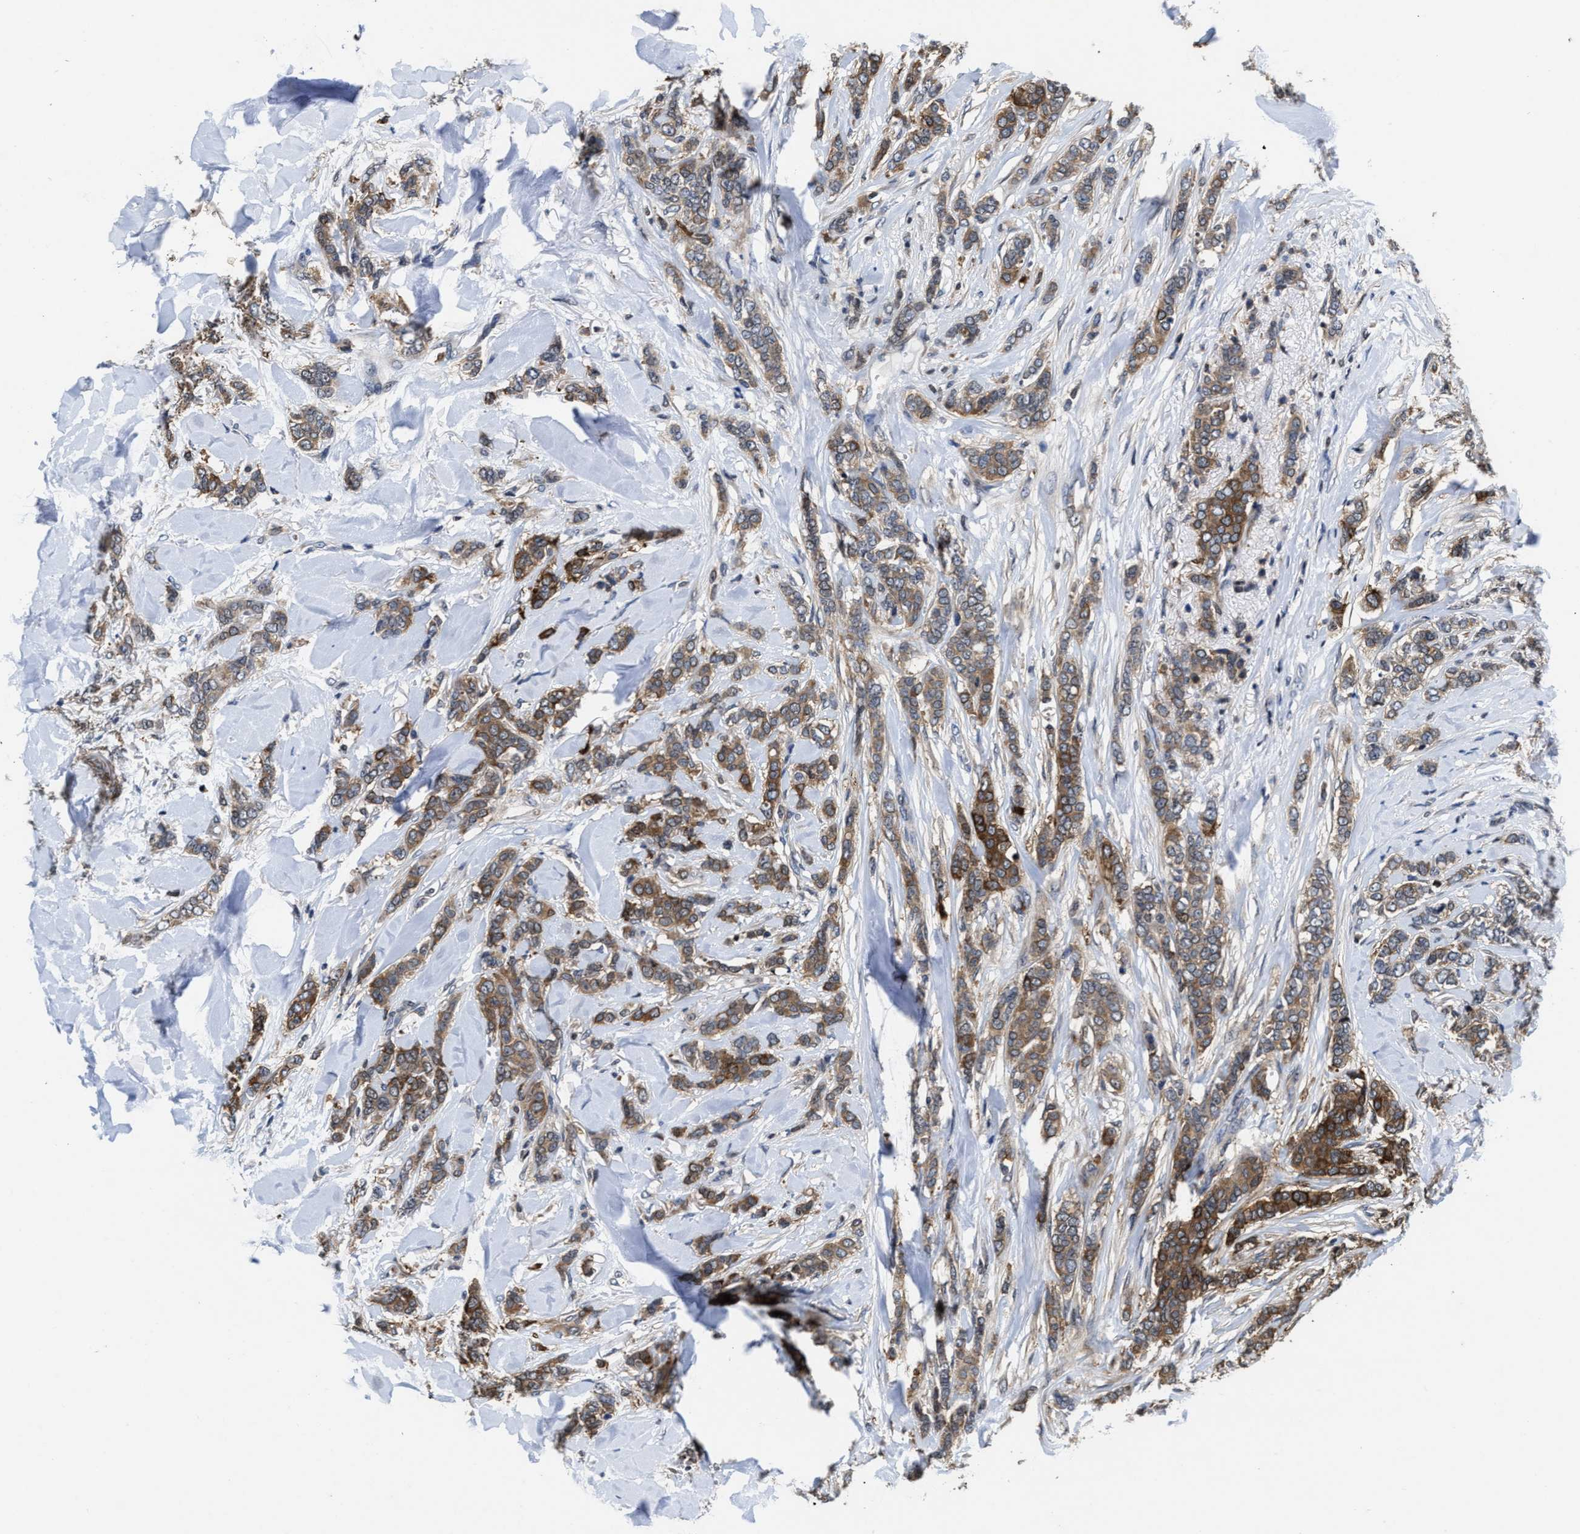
{"staining": {"intensity": "moderate", "quantity": ">75%", "location": "cytoplasmic/membranous"}, "tissue": "breast cancer", "cell_type": "Tumor cells", "image_type": "cancer", "snomed": [{"axis": "morphology", "description": "Lobular carcinoma"}, {"axis": "topography", "description": "Skin"}, {"axis": "topography", "description": "Breast"}], "caption": "There is medium levels of moderate cytoplasmic/membranous positivity in tumor cells of breast cancer (lobular carcinoma), as demonstrated by immunohistochemical staining (brown color).", "gene": "KIF12", "patient": {"sex": "female", "age": 46}}